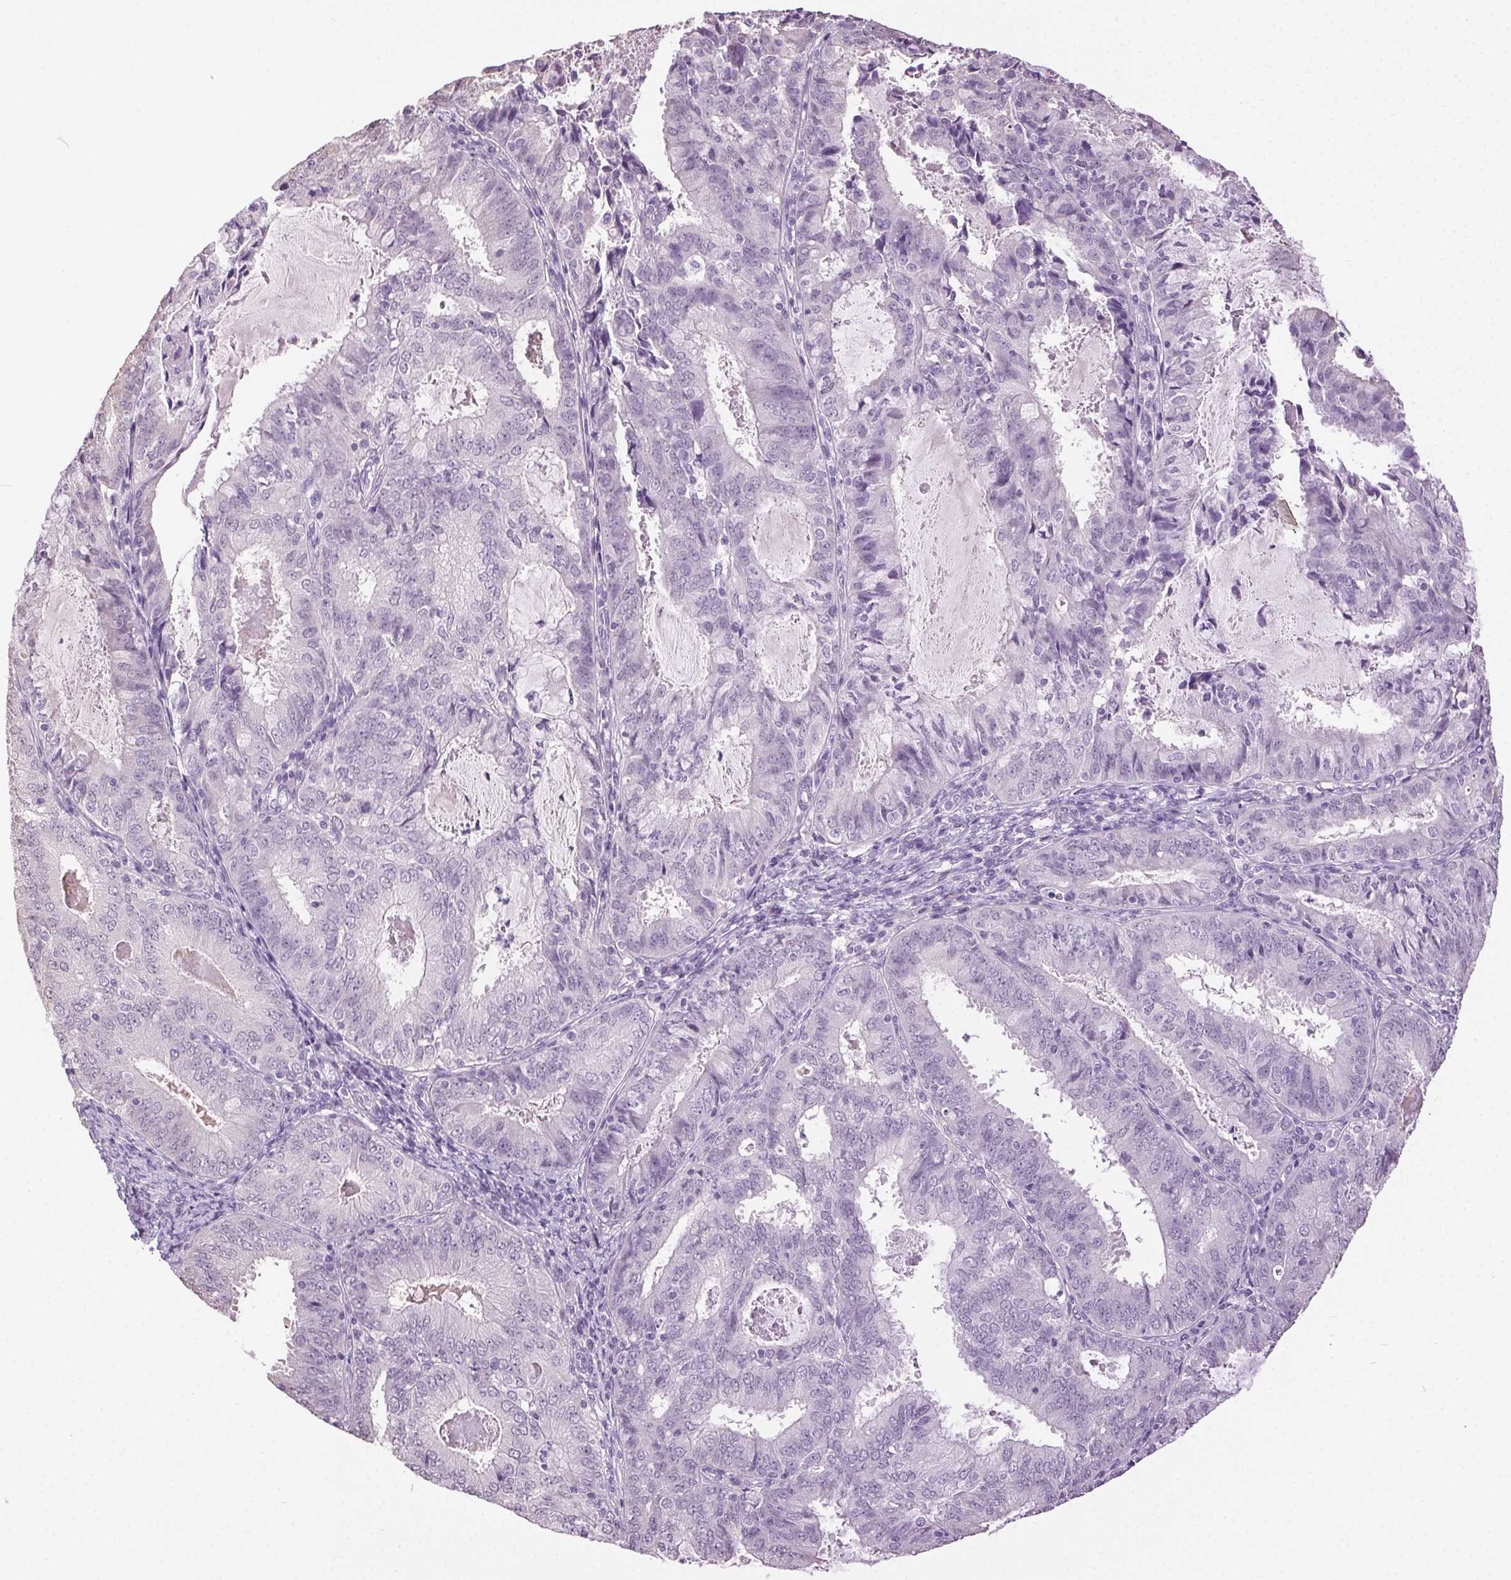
{"staining": {"intensity": "negative", "quantity": "none", "location": "none"}, "tissue": "endometrial cancer", "cell_type": "Tumor cells", "image_type": "cancer", "snomed": [{"axis": "morphology", "description": "Adenocarcinoma, NOS"}, {"axis": "topography", "description": "Endometrium"}], "caption": "Immunohistochemistry (IHC) micrograph of human endometrial cancer (adenocarcinoma) stained for a protein (brown), which displays no staining in tumor cells.", "gene": "SYCE2", "patient": {"sex": "female", "age": 57}}